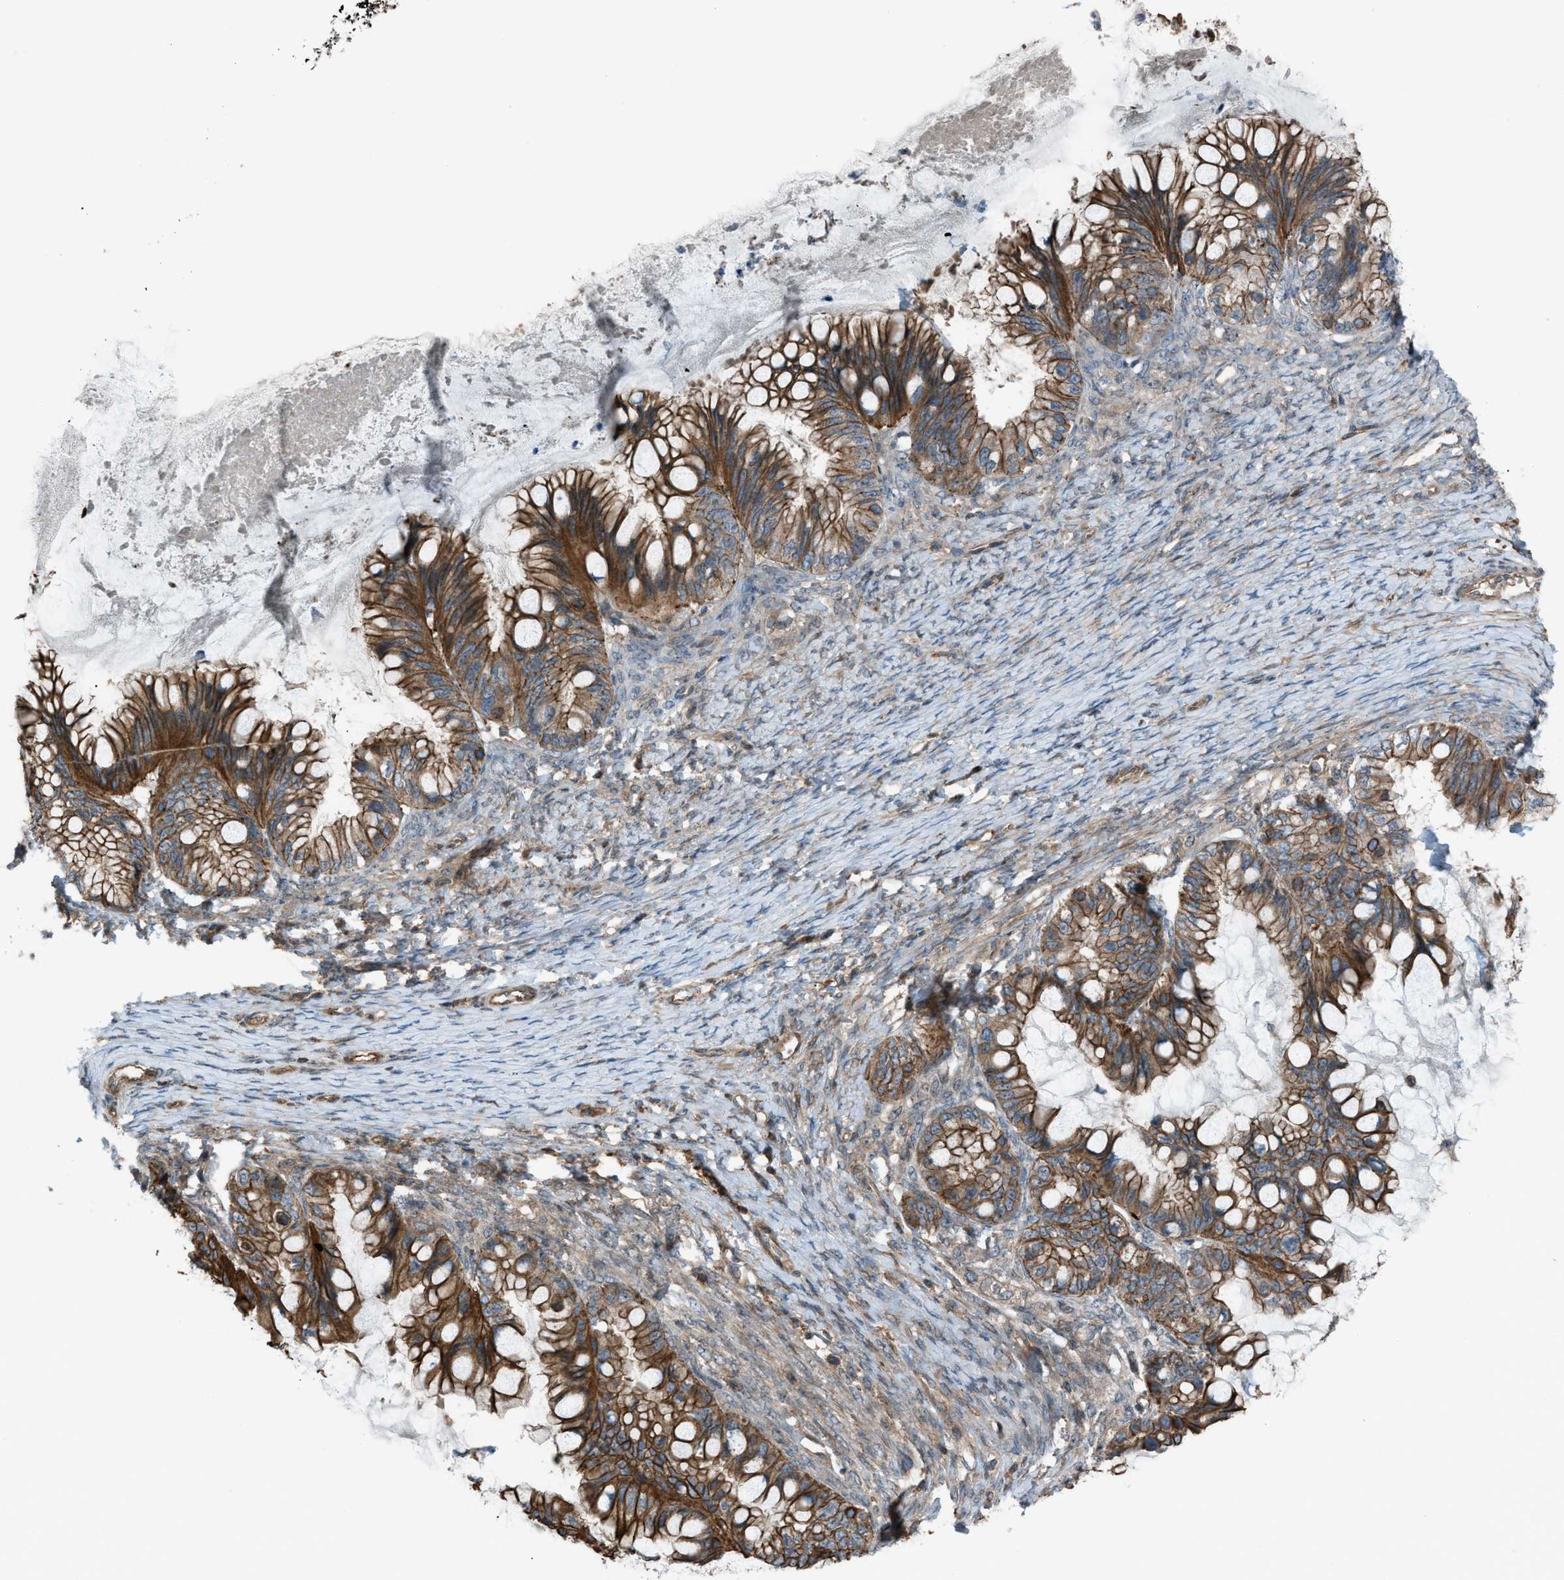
{"staining": {"intensity": "strong", "quantity": ">75%", "location": "cytoplasmic/membranous"}, "tissue": "ovarian cancer", "cell_type": "Tumor cells", "image_type": "cancer", "snomed": [{"axis": "morphology", "description": "Cystadenocarcinoma, mucinous, NOS"}, {"axis": "topography", "description": "Ovary"}], "caption": "Protein staining of mucinous cystadenocarcinoma (ovarian) tissue reveals strong cytoplasmic/membranous expression in about >75% of tumor cells.", "gene": "DYRK1A", "patient": {"sex": "female", "age": 80}}